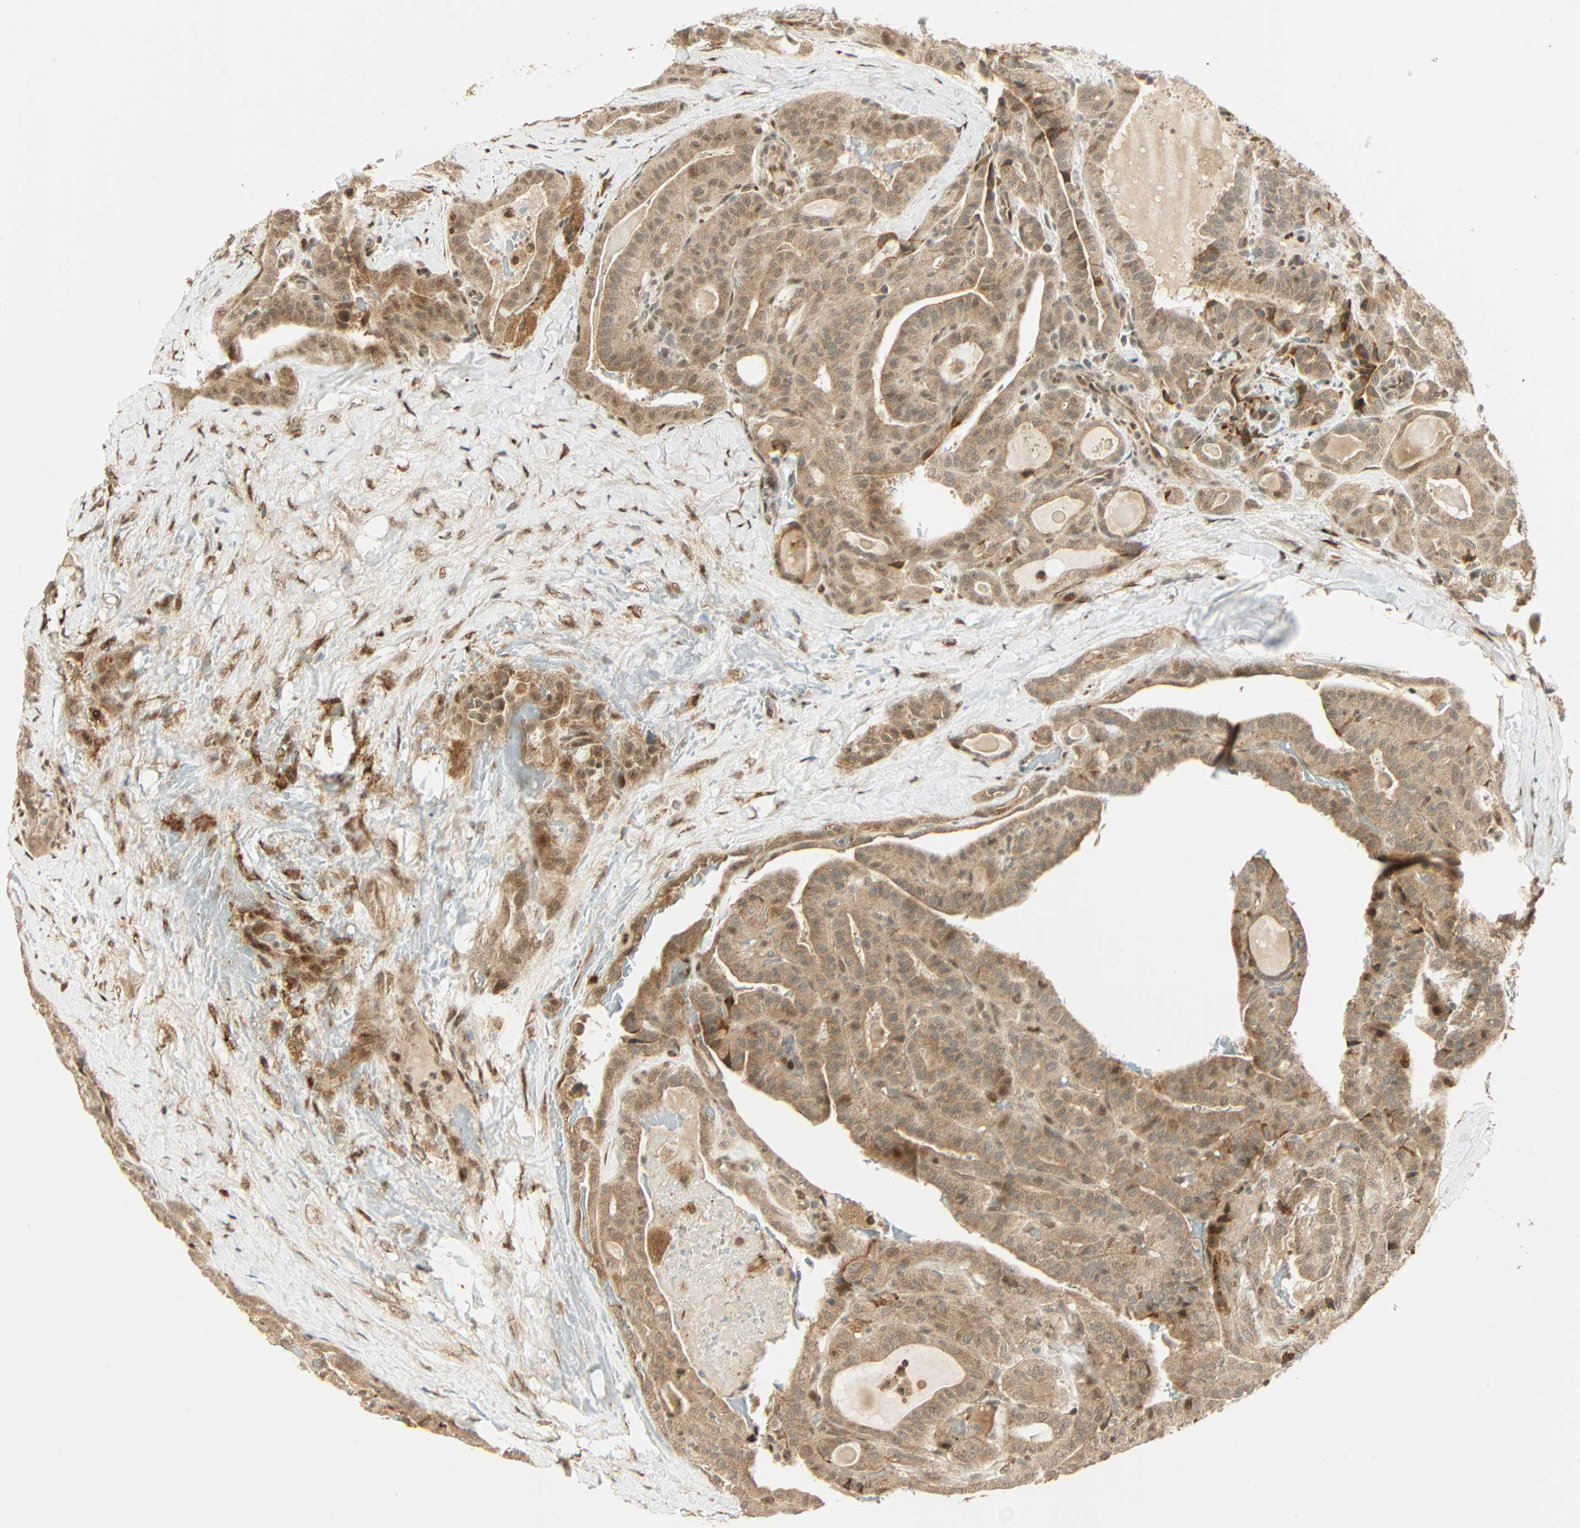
{"staining": {"intensity": "moderate", "quantity": ">75%", "location": "cytoplasmic/membranous,nuclear"}, "tissue": "thyroid cancer", "cell_type": "Tumor cells", "image_type": "cancer", "snomed": [{"axis": "morphology", "description": "Papillary adenocarcinoma, NOS"}, {"axis": "topography", "description": "Thyroid gland"}], "caption": "Thyroid cancer stained with immunohistochemistry (IHC) shows moderate cytoplasmic/membranous and nuclear positivity in about >75% of tumor cells. (brown staining indicates protein expression, while blue staining denotes nuclei).", "gene": "PNPLA6", "patient": {"sex": "male", "age": 77}}